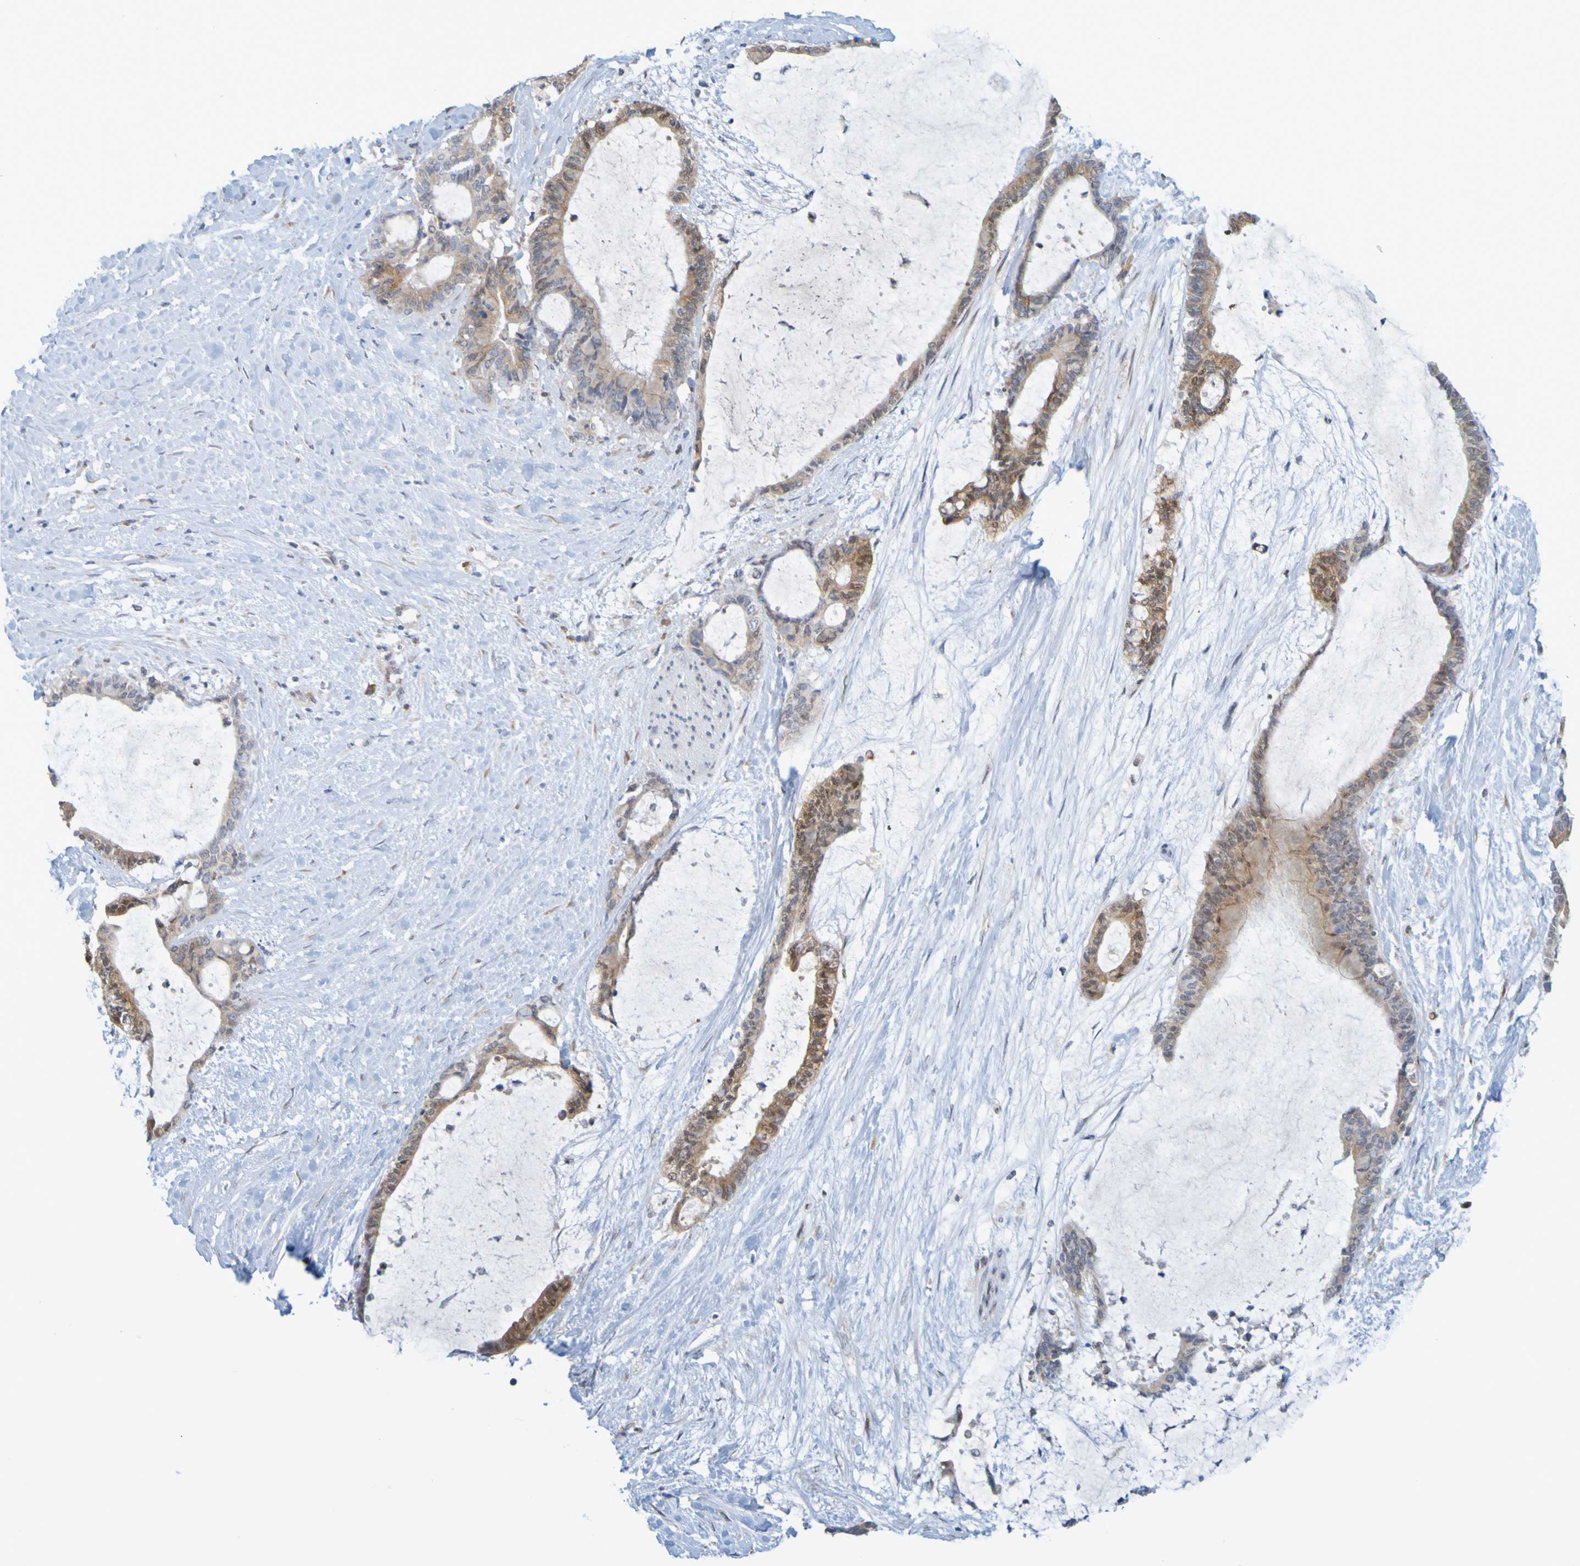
{"staining": {"intensity": "moderate", "quantity": ">75%", "location": "cytoplasmic/membranous"}, "tissue": "liver cancer", "cell_type": "Tumor cells", "image_type": "cancer", "snomed": [{"axis": "morphology", "description": "Cholangiocarcinoma"}, {"axis": "topography", "description": "Liver"}], "caption": "This photomicrograph shows liver cancer stained with immunohistochemistry to label a protein in brown. The cytoplasmic/membranous of tumor cells show moderate positivity for the protein. Nuclei are counter-stained blue.", "gene": "MOGS", "patient": {"sex": "female", "age": 73}}